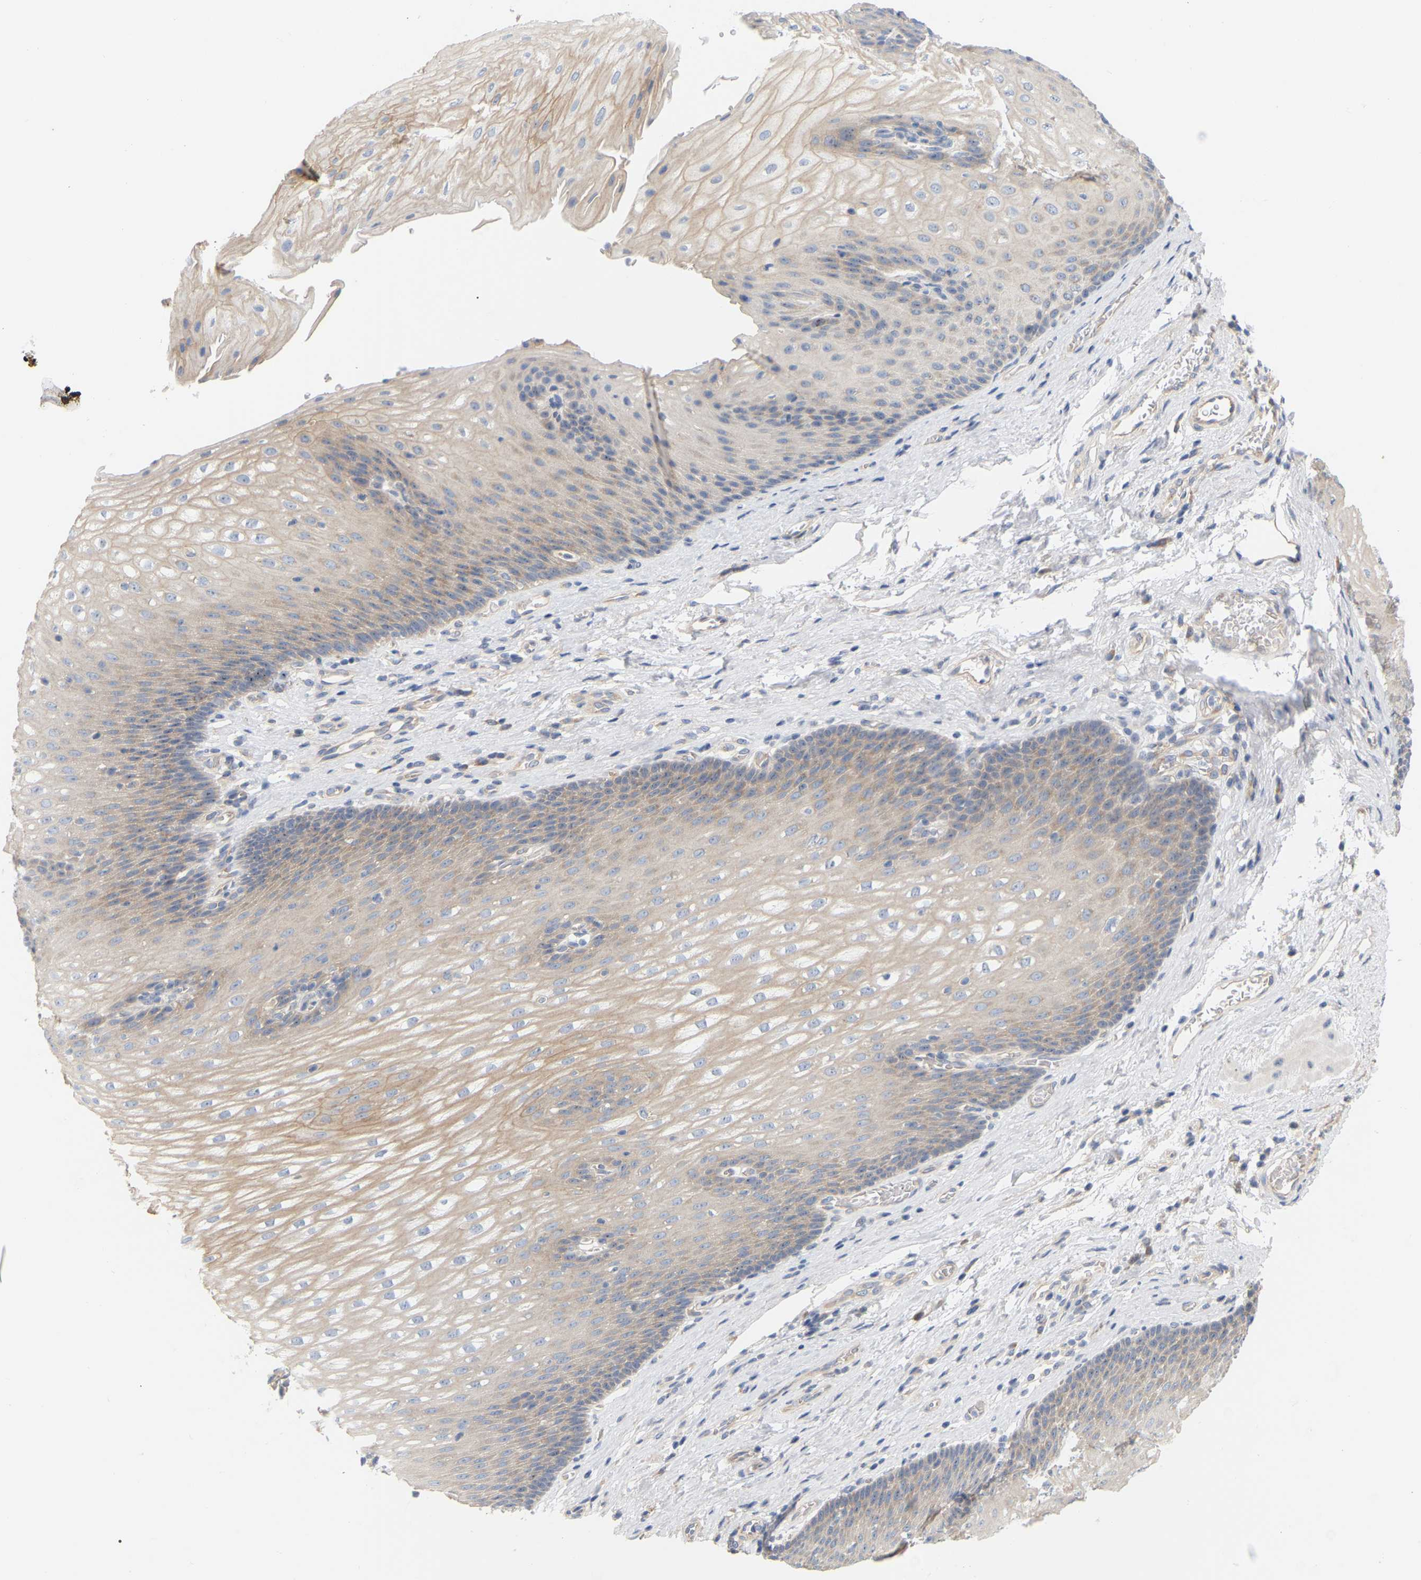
{"staining": {"intensity": "weak", "quantity": ">75%", "location": "cytoplasmic/membranous"}, "tissue": "esophagus", "cell_type": "Squamous epithelial cells", "image_type": "normal", "snomed": [{"axis": "morphology", "description": "Normal tissue, NOS"}, {"axis": "topography", "description": "Esophagus"}], "caption": "Human esophagus stained with a protein marker displays weak staining in squamous epithelial cells.", "gene": "MINDY4", "patient": {"sex": "male", "age": 48}}